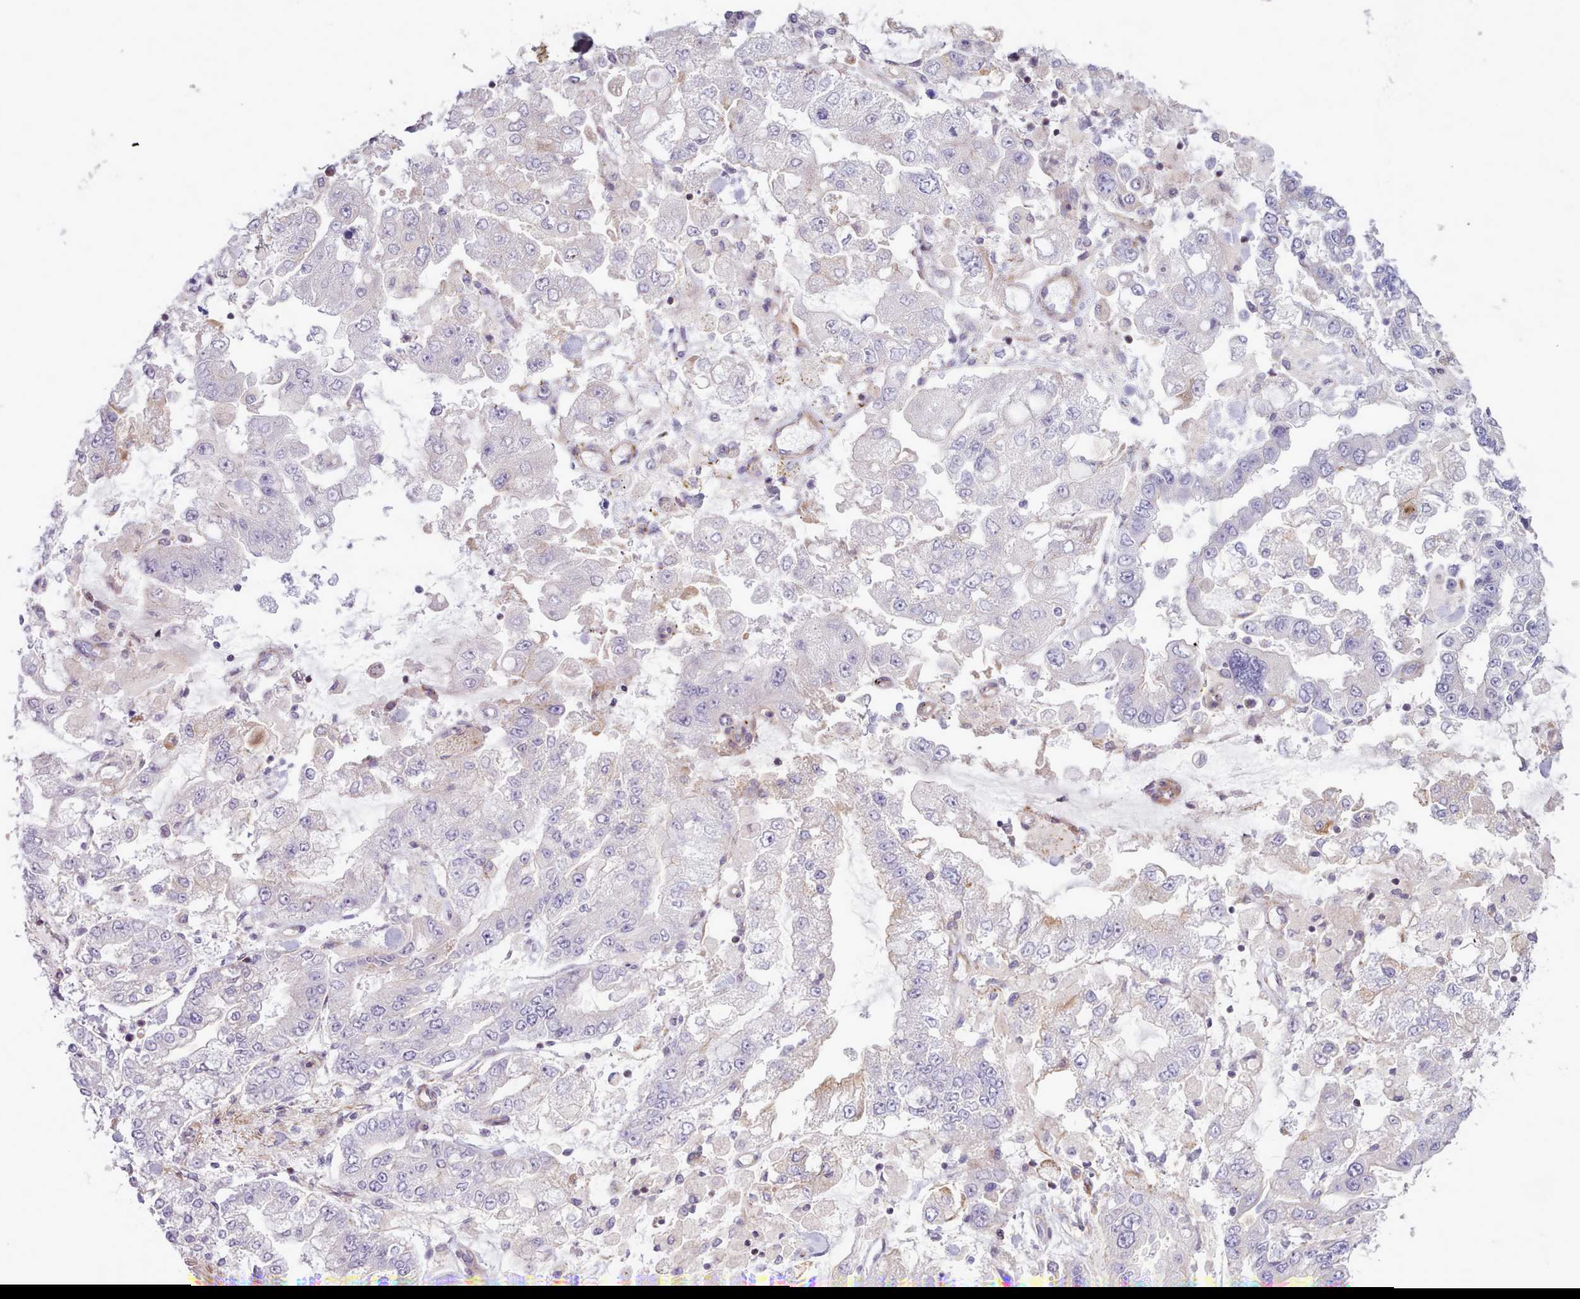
{"staining": {"intensity": "negative", "quantity": "none", "location": "none"}, "tissue": "stomach cancer", "cell_type": "Tumor cells", "image_type": "cancer", "snomed": [{"axis": "morphology", "description": "Normal tissue, NOS"}, {"axis": "morphology", "description": "Adenocarcinoma, NOS"}, {"axis": "topography", "description": "Stomach, upper"}, {"axis": "topography", "description": "Stomach"}], "caption": "Tumor cells show no significant protein positivity in stomach cancer (adenocarcinoma). (Stains: DAB IHC with hematoxylin counter stain, Microscopy: brightfield microscopy at high magnification).", "gene": "TENT4B", "patient": {"sex": "male", "age": 76}}